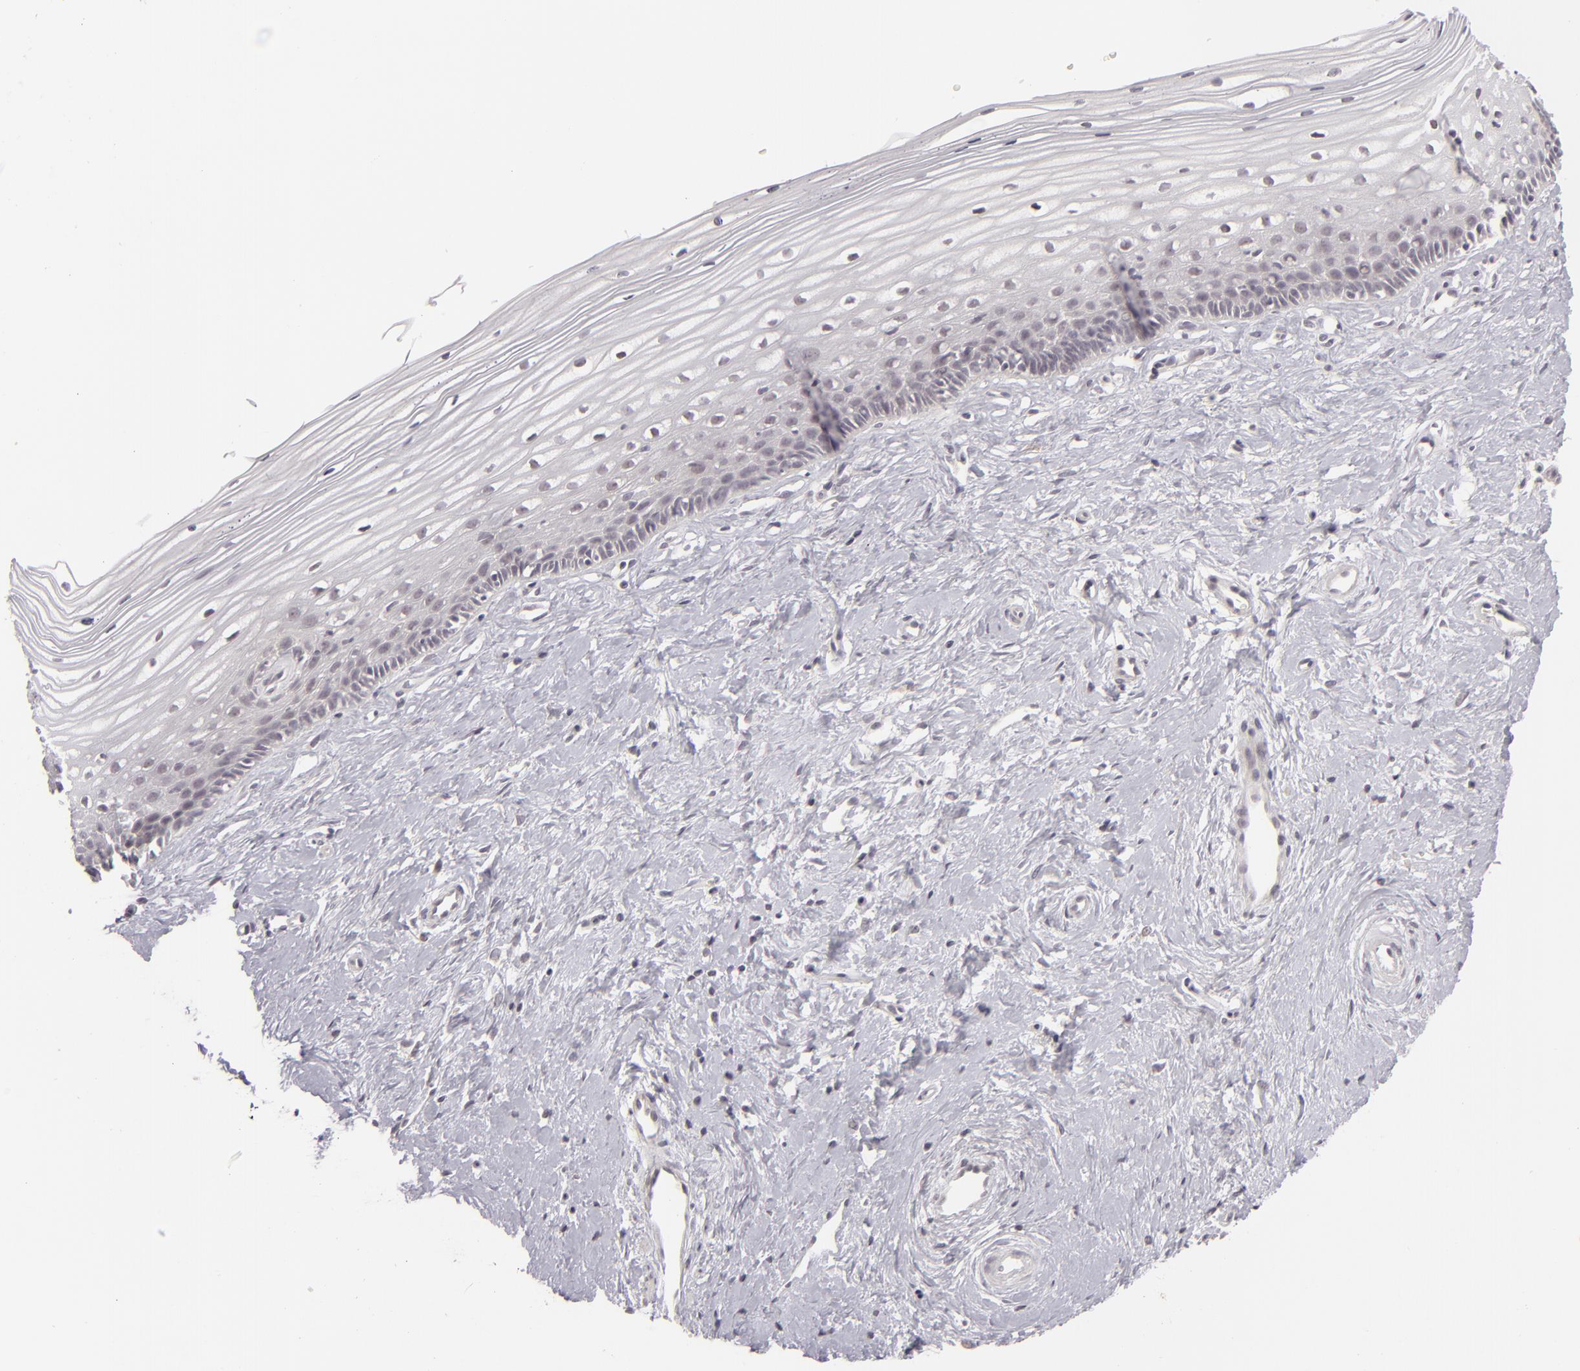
{"staining": {"intensity": "negative", "quantity": "none", "location": "none"}, "tissue": "cervix", "cell_type": "Glandular cells", "image_type": "normal", "snomed": [{"axis": "morphology", "description": "Normal tissue, NOS"}, {"axis": "topography", "description": "Cervix"}], "caption": "Immunohistochemistry (IHC) photomicrograph of benign human cervix stained for a protein (brown), which reveals no expression in glandular cells. (DAB immunohistochemistry visualized using brightfield microscopy, high magnification).", "gene": "DLG3", "patient": {"sex": "female", "age": 40}}